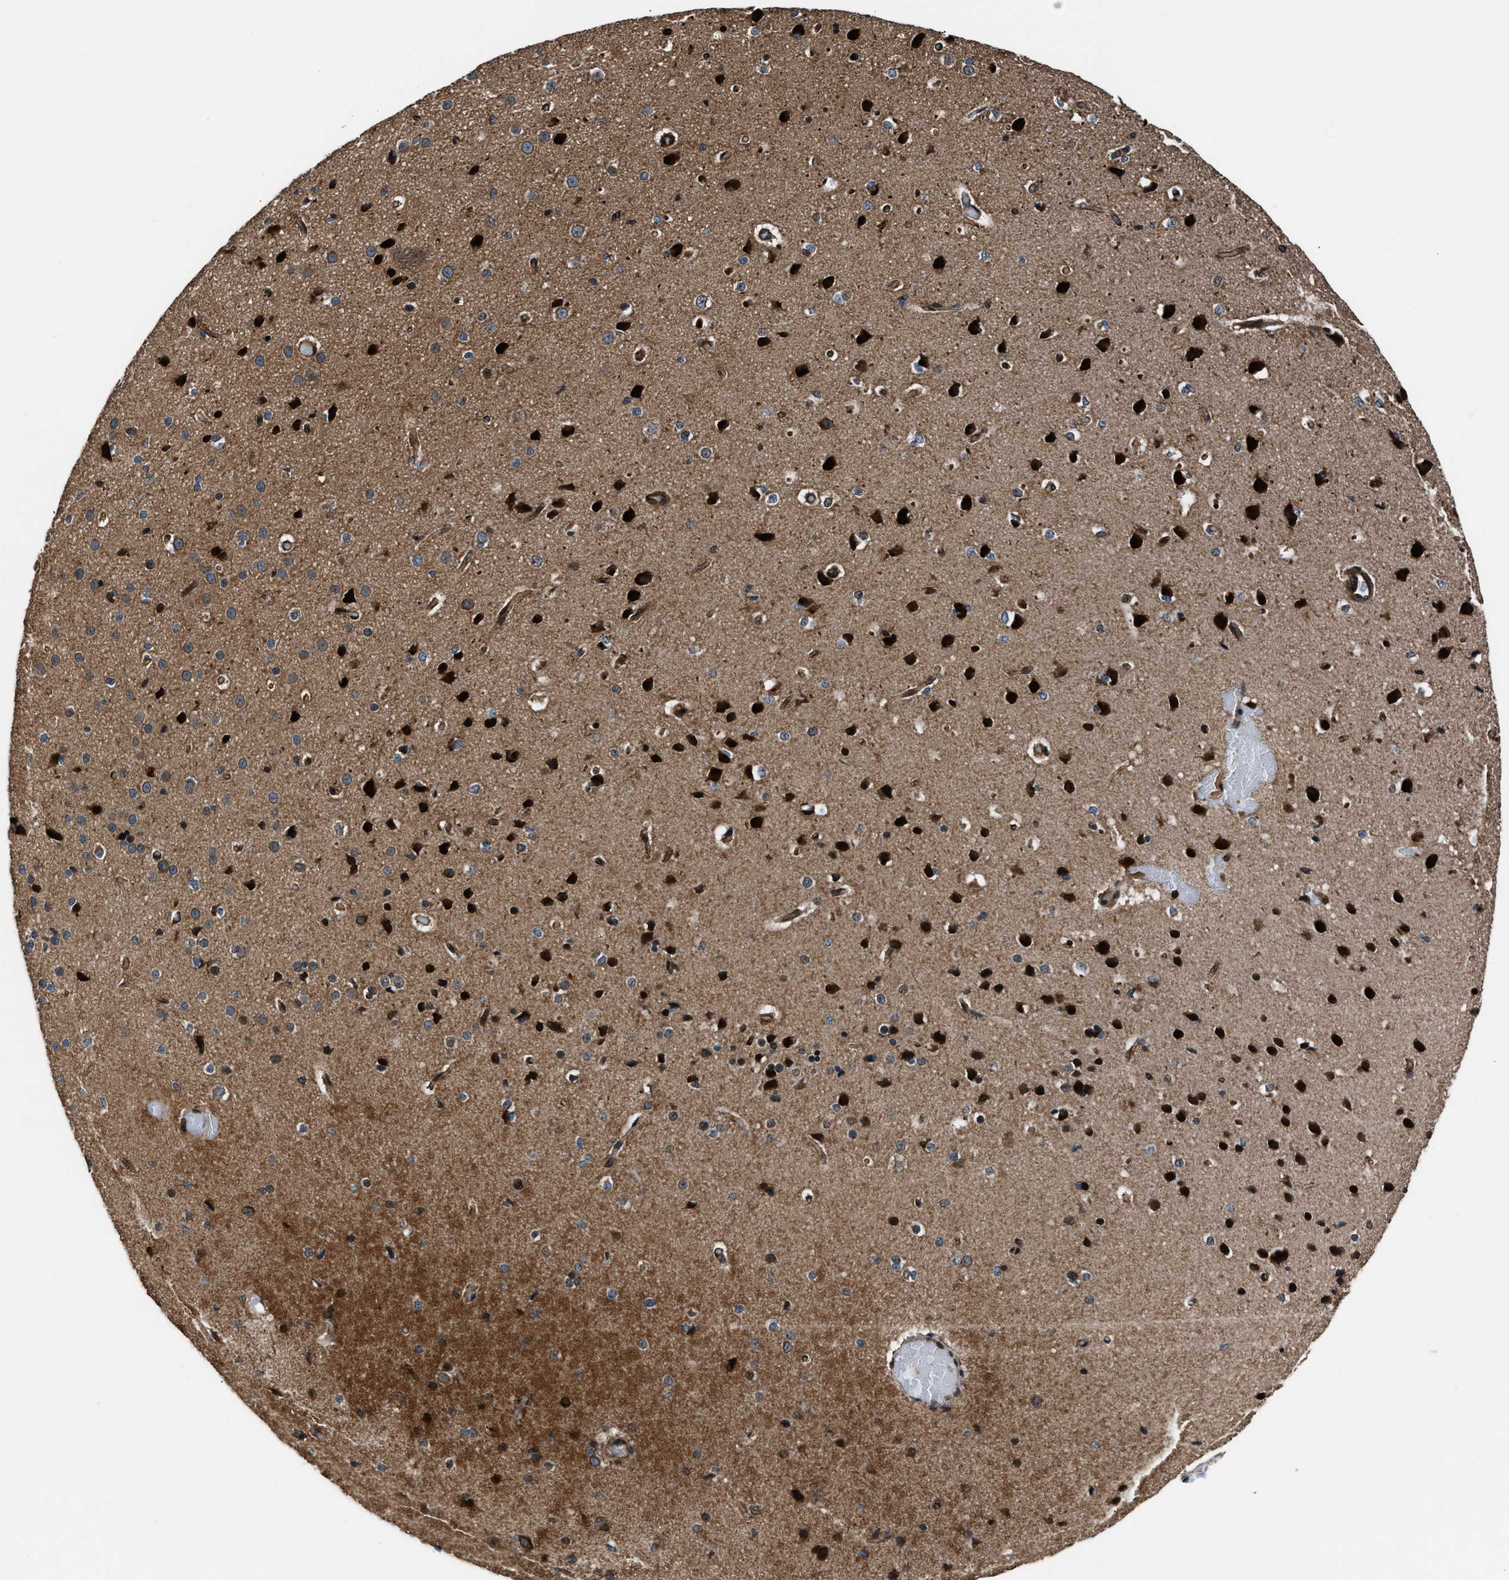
{"staining": {"intensity": "moderate", "quantity": ">75%", "location": "cytoplasmic/membranous"}, "tissue": "cerebral cortex", "cell_type": "Endothelial cells", "image_type": "normal", "snomed": [{"axis": "morphology", "description": "Normal tissue, NOS"}, {"axis": "morphology", "description": "Developmental malformation"}, {"axis": "topography", "description": "Cerebral cortex"}], "caption": "Cerebral cortex was stained to show a protein in brown. There is medium levels of moderate cytoplasmic/membranous expression in about >75% of endothelial cells. (Brightfield microscopy of DAB IHC at high magnification).", "gene": "DYNC2I1", "patient": {"sex": "female", "age": 30}}